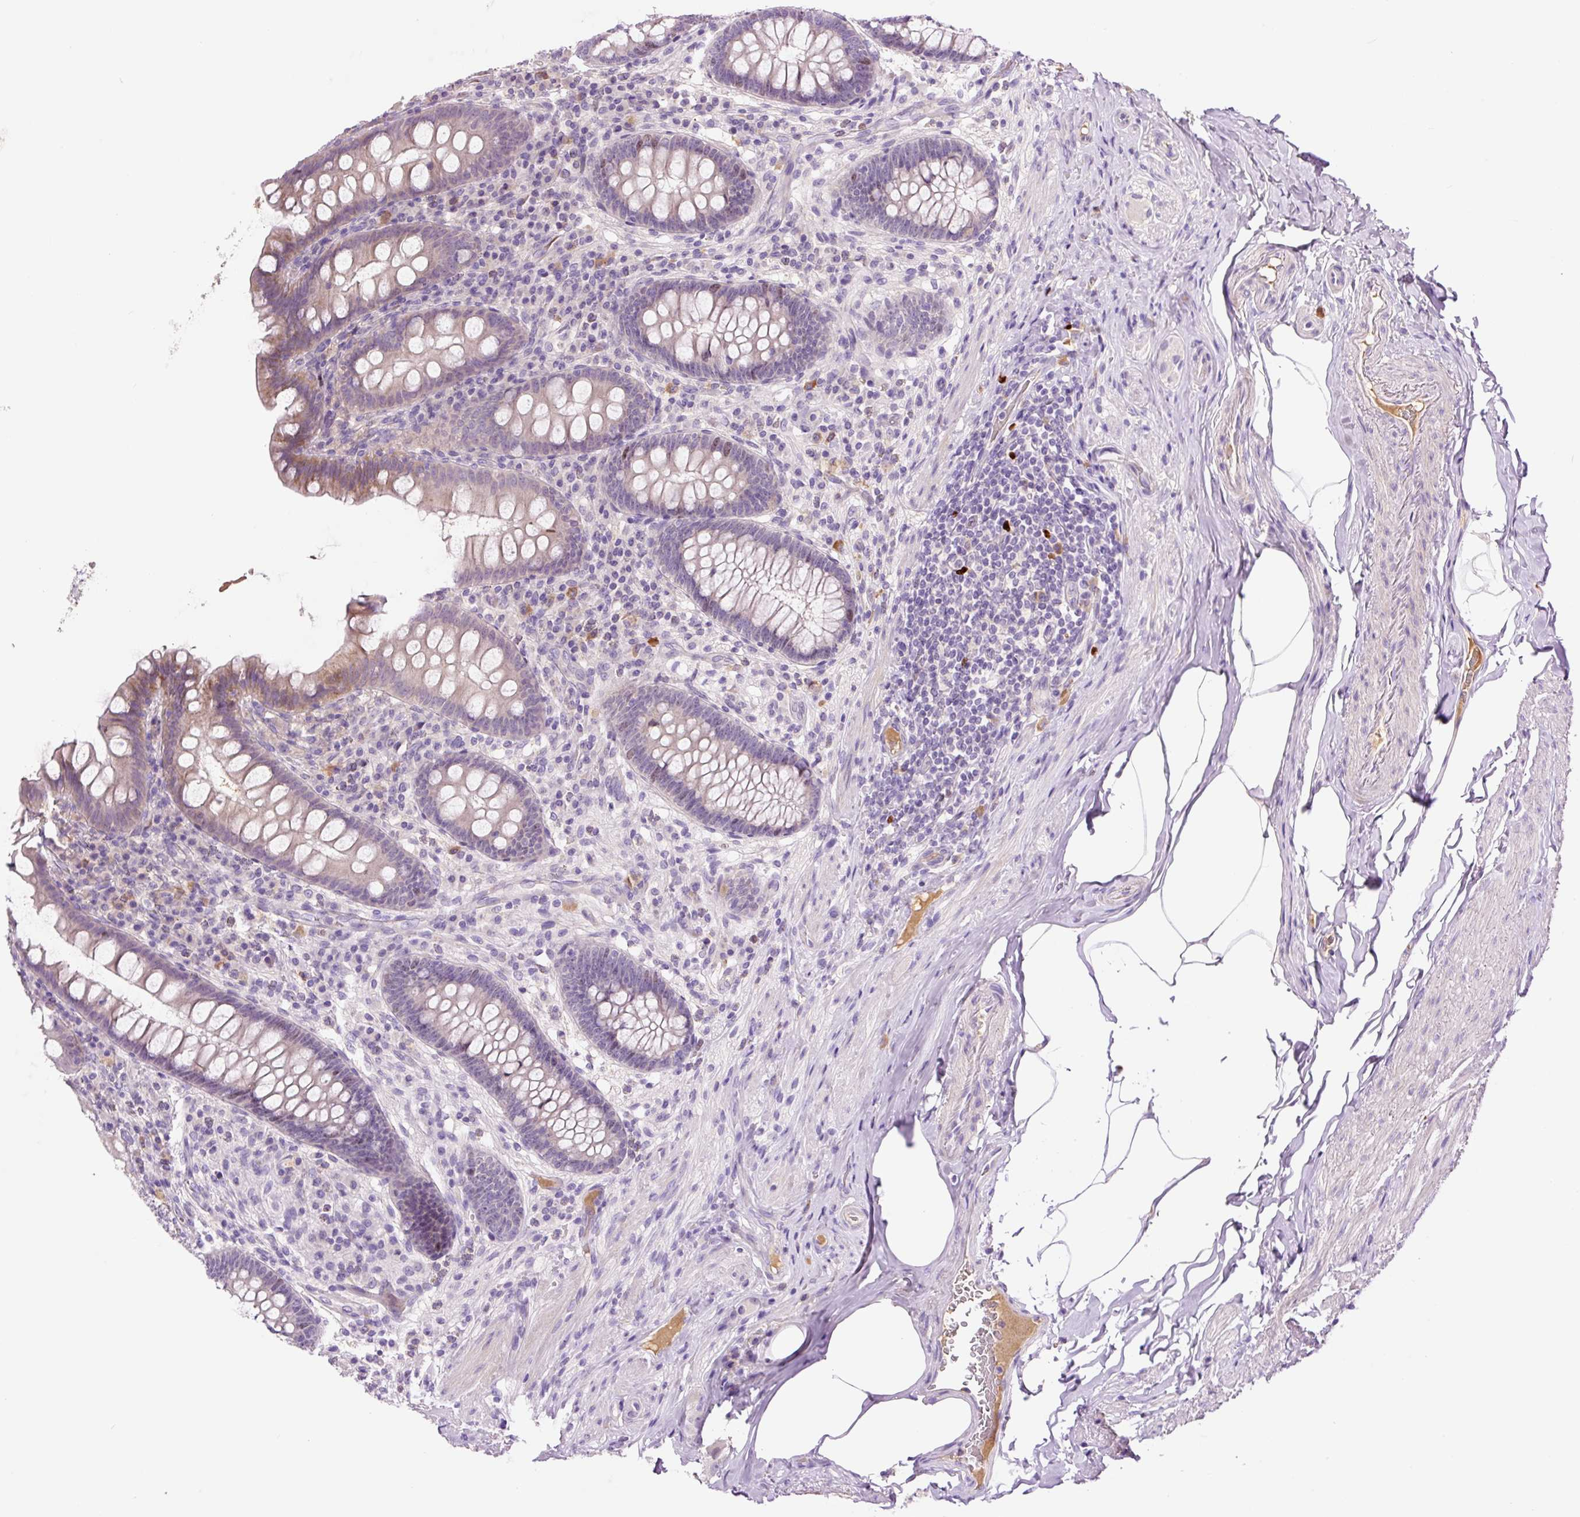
{"staining": {"intensity": "moderate", "quantity": "<25%", "location": "cytoplasmic/membranous"}, "tissue": "appendix", "cell_type": "Glandular cells", "image_type": "normal", "snomed": [{"axis": "morphology", "description": "Normal tissue, NOS"}, {"axis": "topography", "description": "Appendix"}], "caption": "Appendix stained with DAB immunohistochemistry (IHC) shows low levels of moderate cytoplasmic/membranous staining in approximately <25% of glandular cells.", "gene": "DPPA4", "patient": {"sex": "male", "age": 71}}